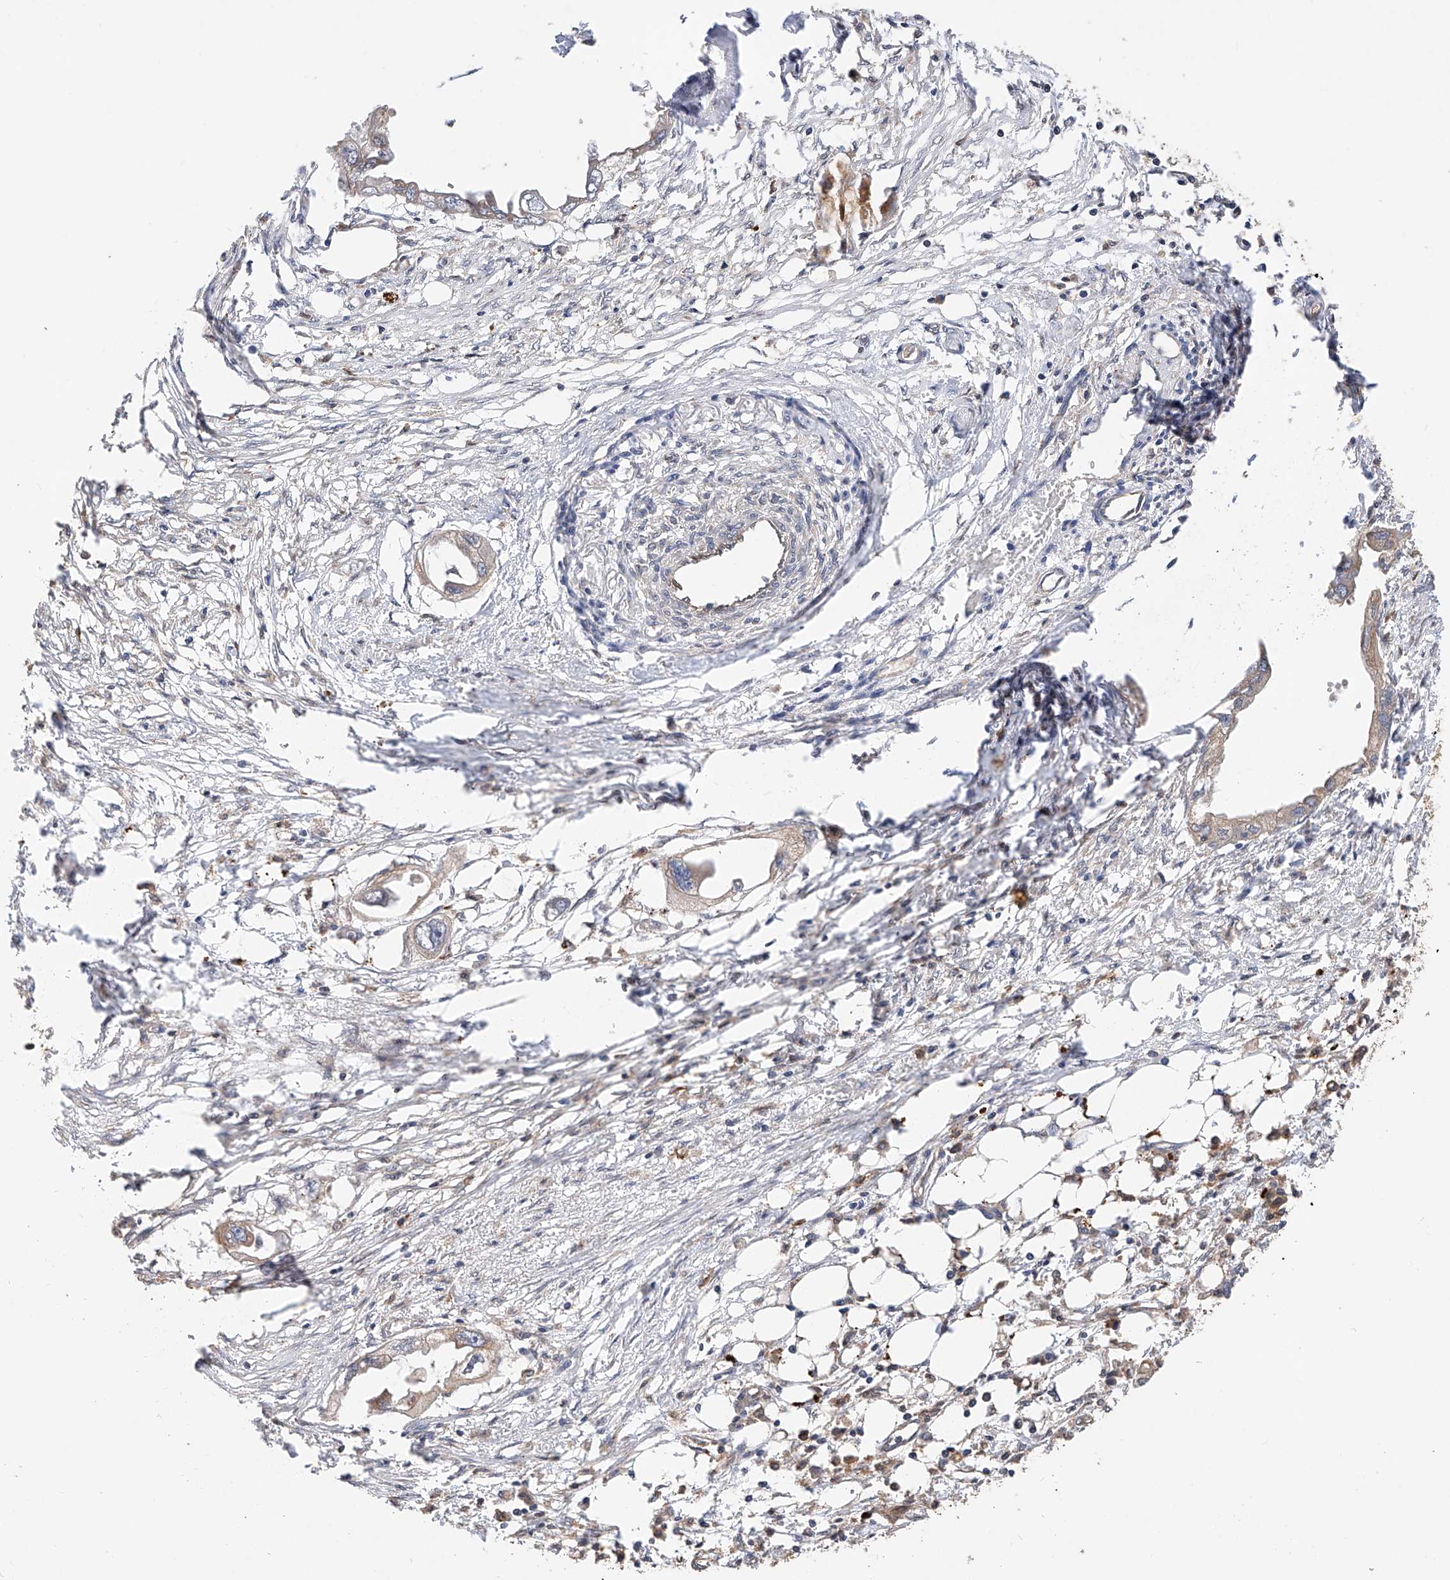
{"staining": {"intensity": "negative", "quantity": "none", "location": "none"}, "tissue": "endometrial cancer", "cell_type": "Tumor cells", "image_type": "cancer", "snomed": [{"axis": "morphology", "description": "Adenocarcinoma, NOS"}, {"axis": "morphology", "description": "Adenocarcinoma, metastatic, NOS"}, {"axis": "topography", "description": "Adipose tissue"}, {"axis": "topography", "description": "Endometrium"}], "caption": "Endometrial metastatic adenocarcinoma was stained to show a protein in brown. There is no significant positivity in tumor cells.", "gene": "RILPL2", "patient": {"sex": "female", "age": 67}}